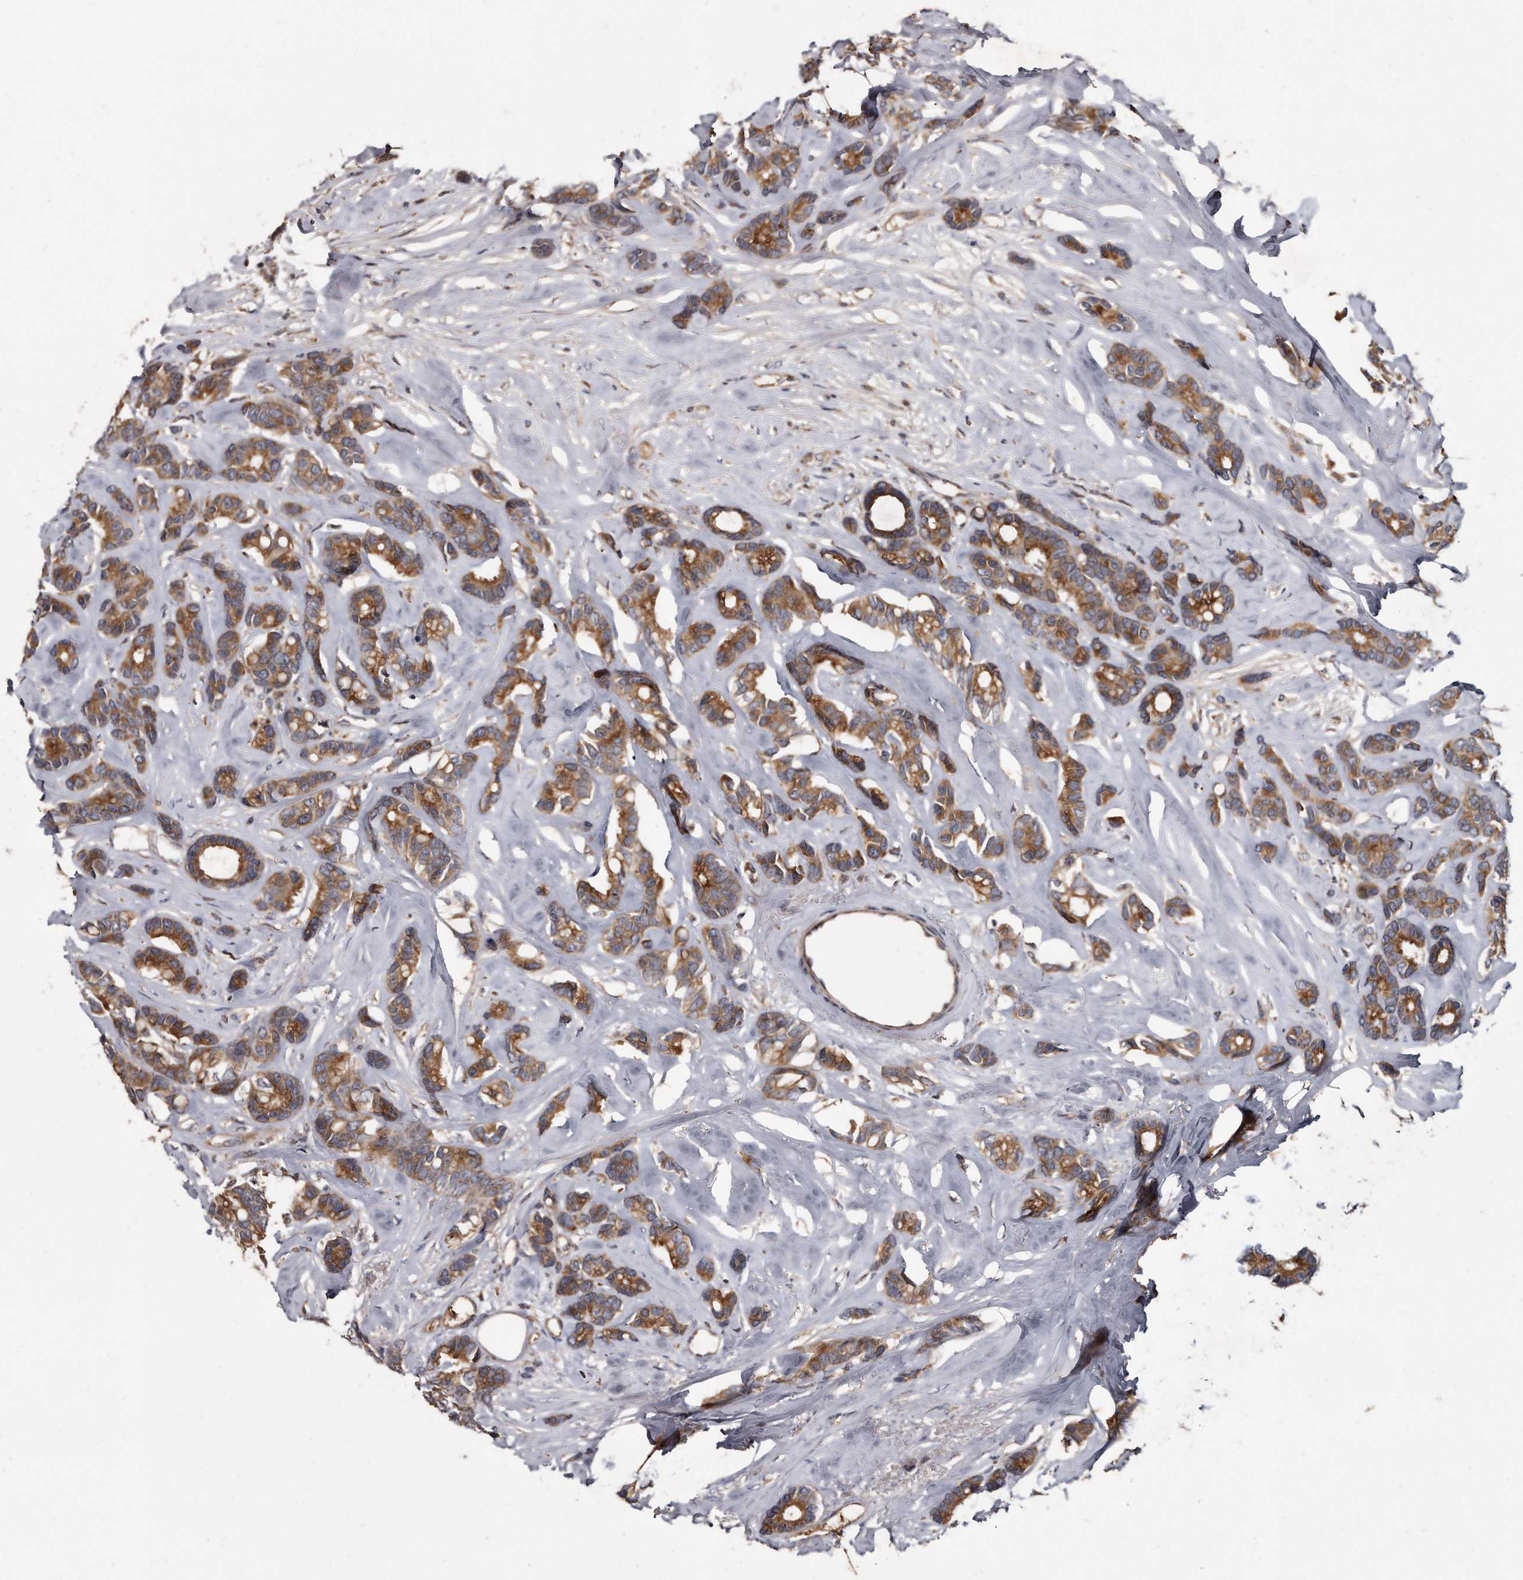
{"staining": {"intensity": "moderate", "quantity": ">75%", "location": "cytoplasmic/membranous"}, "tissue": "breast cancer", "cell_type": "Tumor cells", "image_type": "cancer", "snomed": [{"axis": "morphology", "description": "Duct carcinoma"}, {"axis": "topography", "description": "Breast"}], "caption": "Immunohistochemical staining of human breast cancer (invasive ductal carcinoma) reveals moderate cytoplasmic/membranous protein positivity in about >75% of tumor cells. Nuclei are stained in blue.", "gene": "FAM136A", "patient": {"sex": "female", "age": 87}}